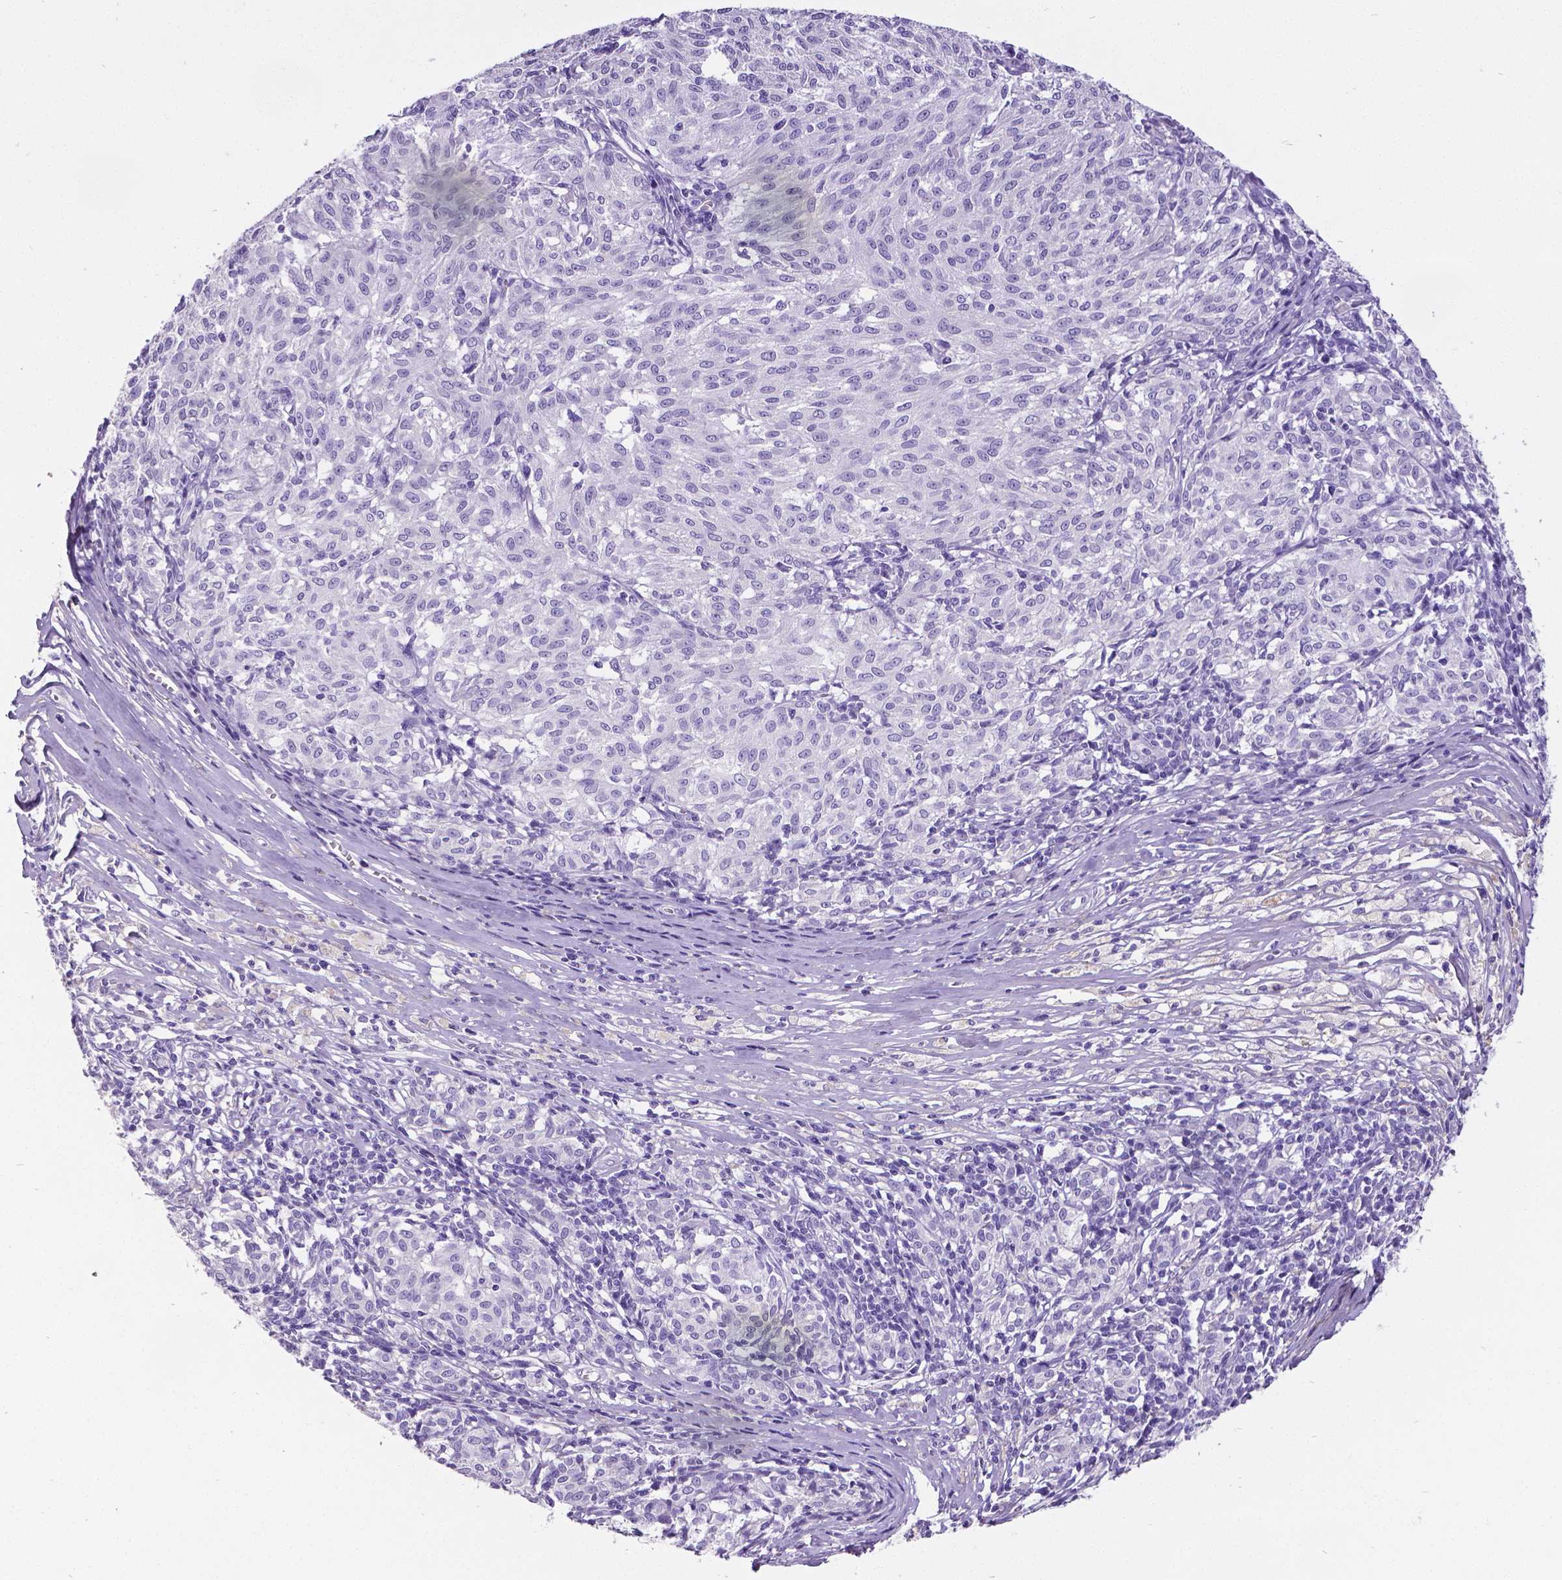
{"staining": {"intensity": "negative", "quantity": "none", "location": "none"}, "tissue": "melanoma", "cell_type": "Tumor cells", "image_type": "cancer", "snomed": [{"axis": "morphology", "description": "Malignant melanoma, NOS"}, {"axis": "topography", "description": "Skin"}], "caption": "Immunohistochemistry histopathology image of neoplastic tissue: human malignant melanoma stained with DAB reveals no significant protein expression in tumor cells.", "gene": "SATB2", "patient": {"sex": "female", "age": 72}}